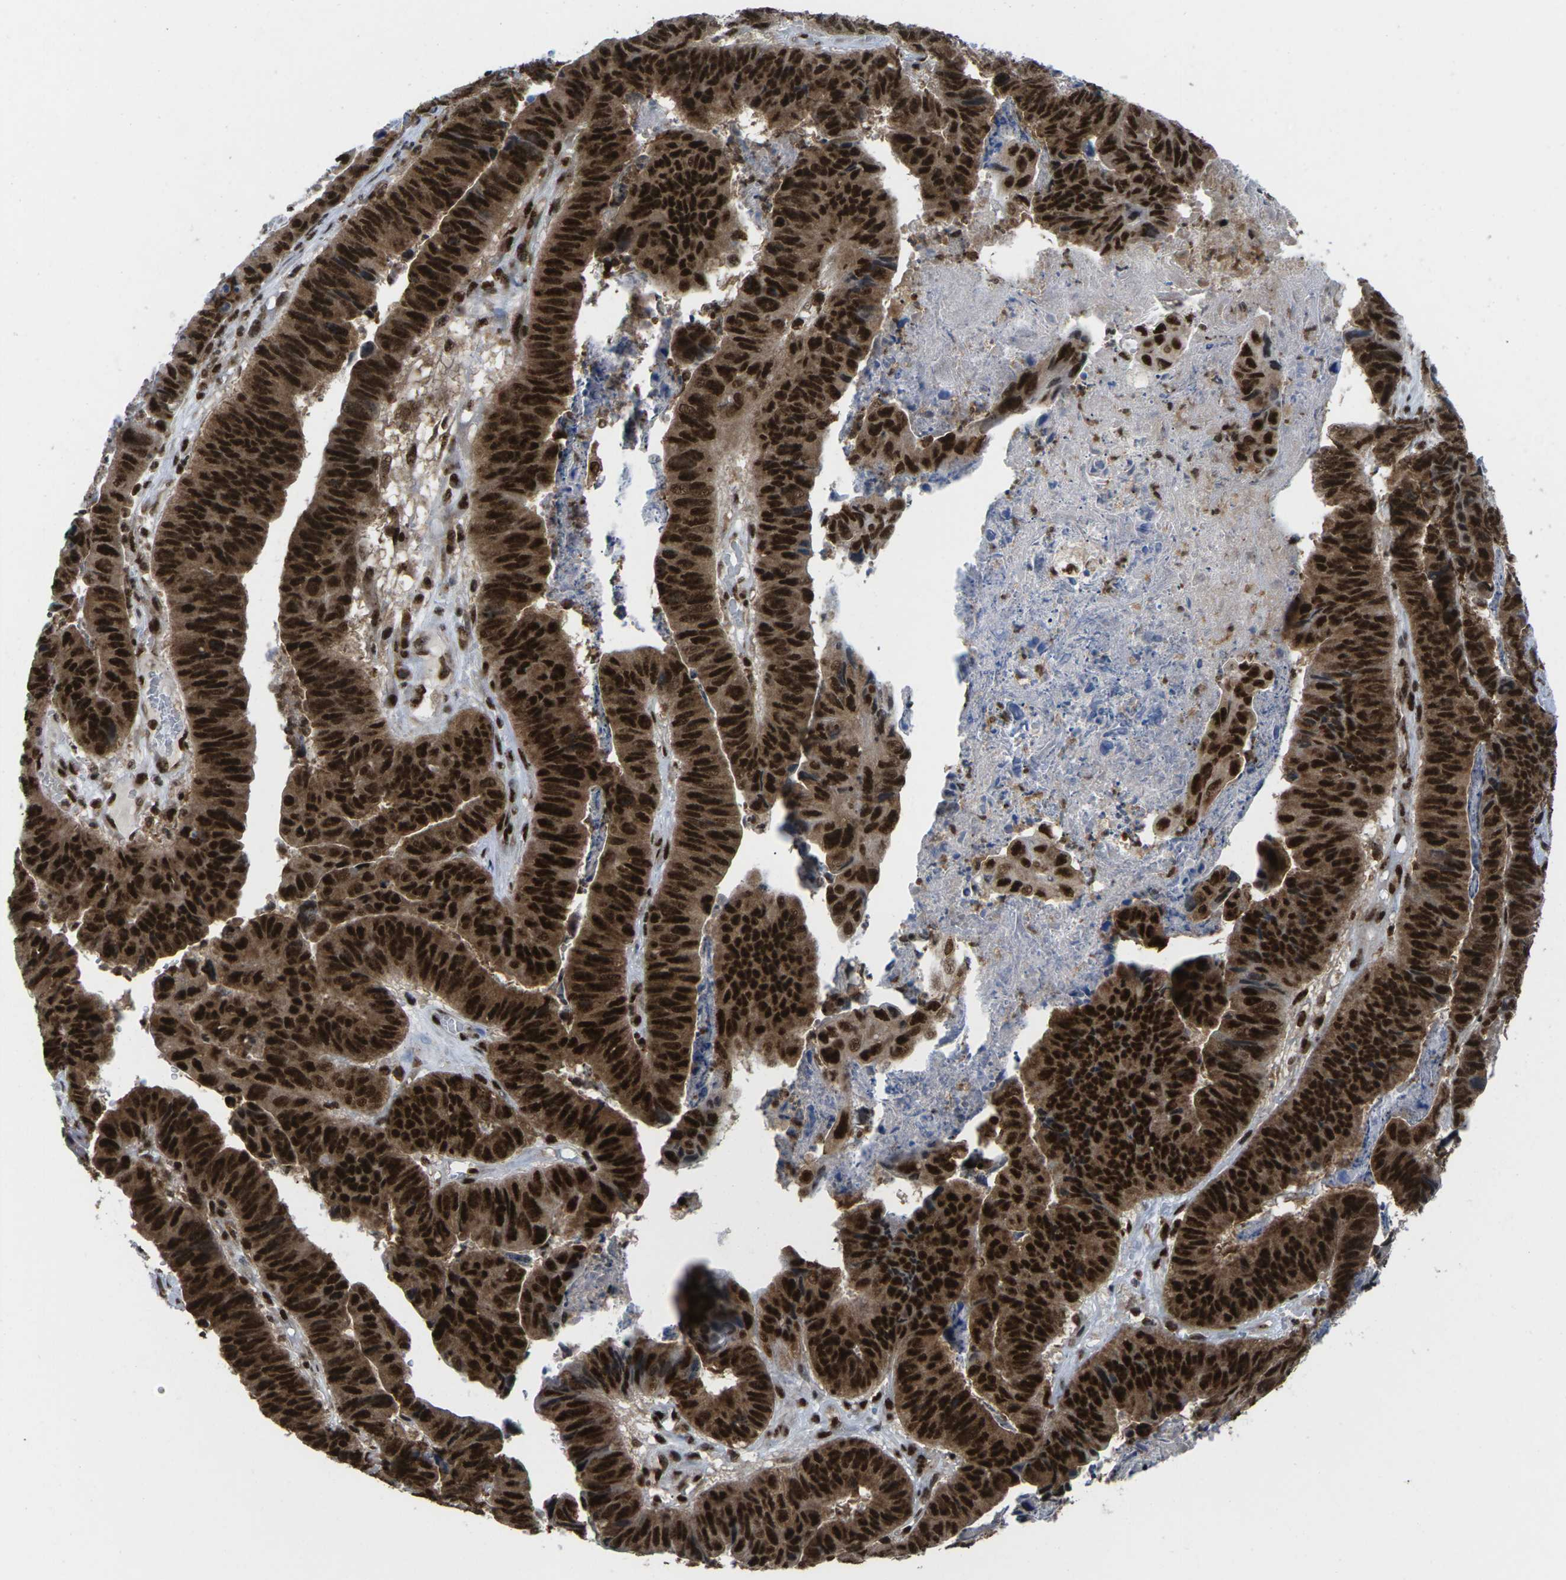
{"staining": {"intensity": "strong", "quantity": ">75%", "location": "cytoplasmic/membranous,nuclear"}, "tissue": "stomach cancer", "cell_type": "Tumor cells", "image_type": "cancer", "snomed": [{"axis": "morphology", "description": "Adenocarcinoma, NOS"}, {"axis": "topography", "description": "Stomach, lower"}], "caption": "Approximately >75% of tumor cells in stomach adenocarcinoma exhibit strong cytoplasmic/membranous and nuclear protein expression as visualized by brown immunohistochemical staining.", "gene": "MAGOH", "patient": {"sex": "male", "age": 77}}